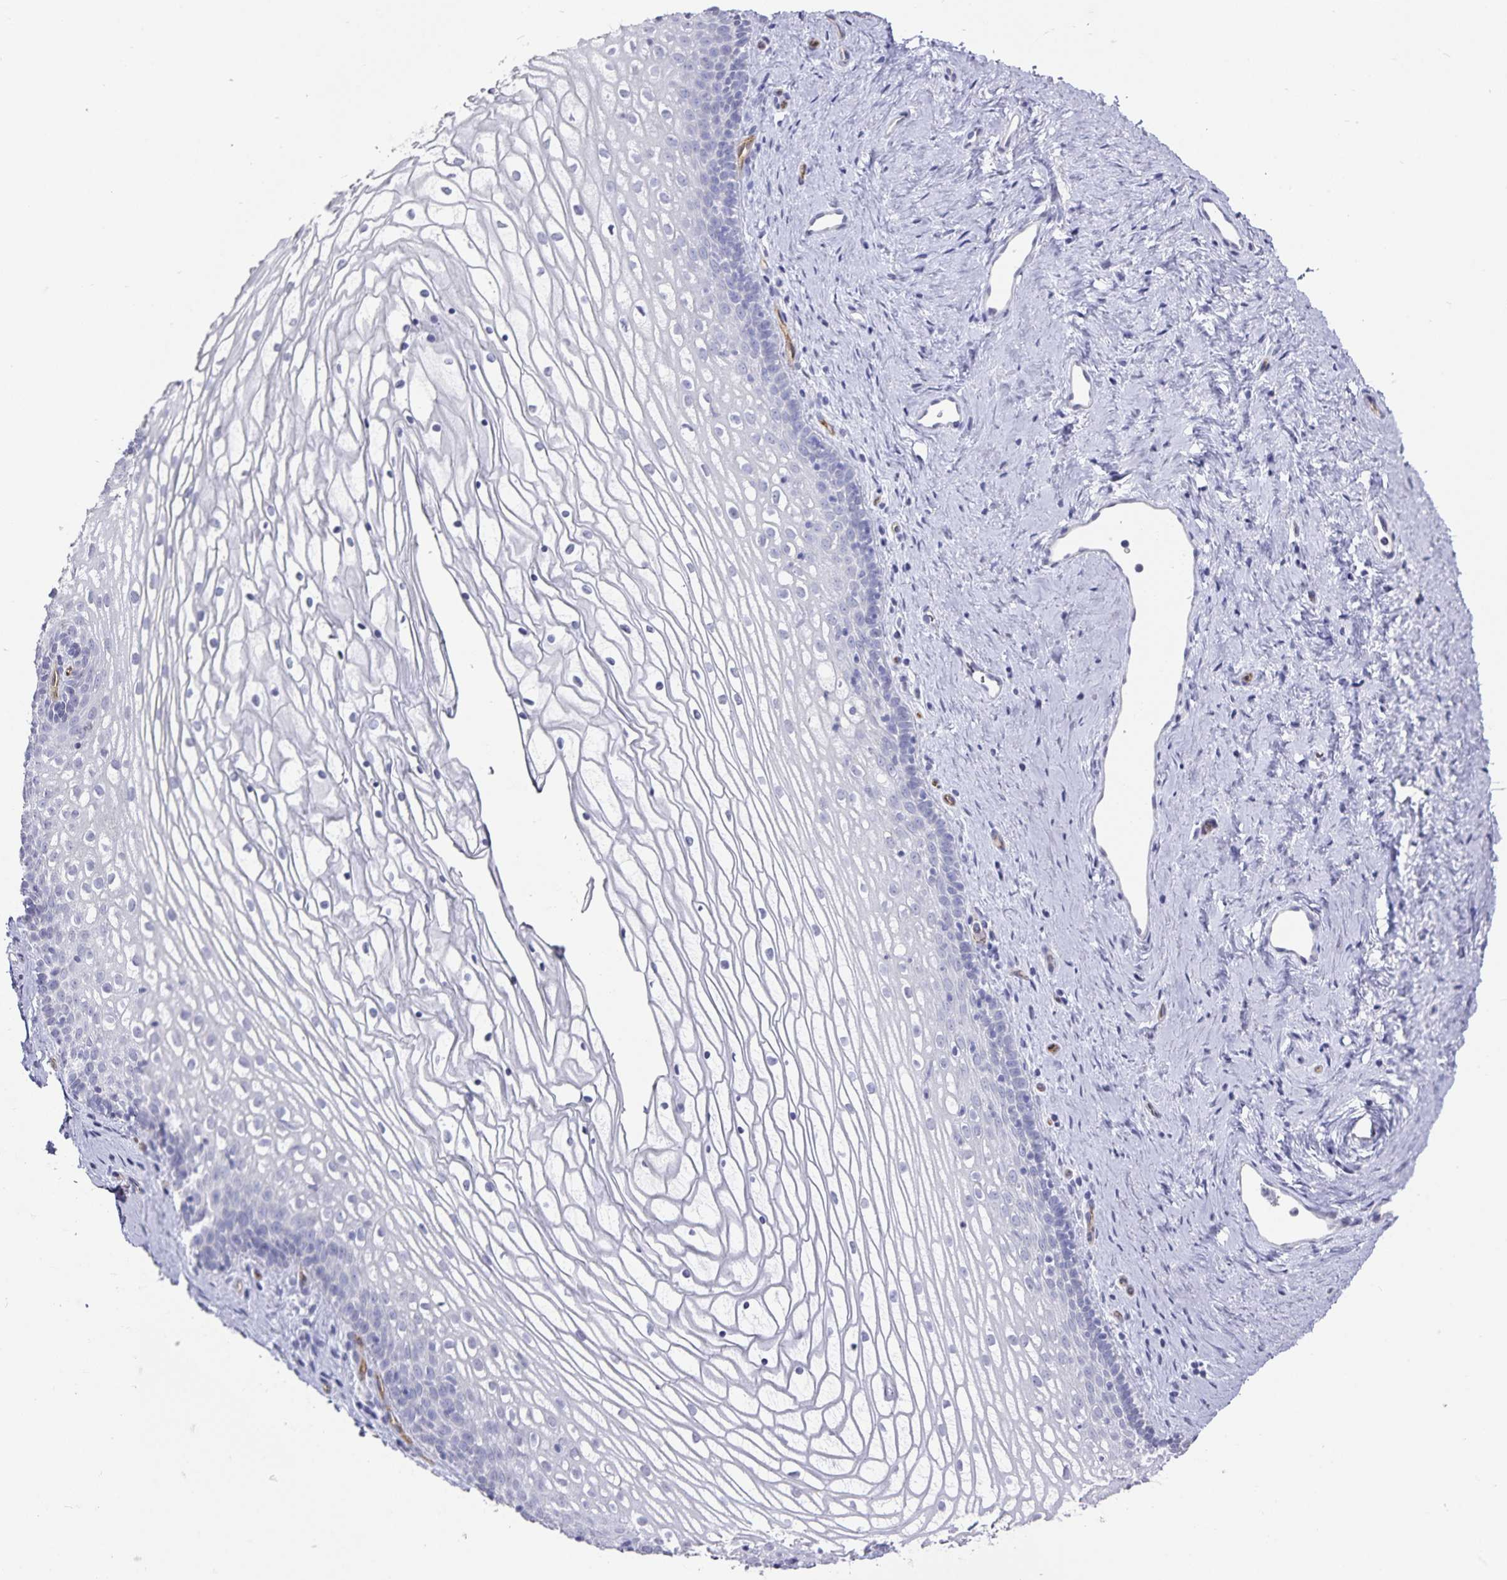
{"staining": {"intensity": "negative", "quantity": "none", "location": "none"}, "tissue": "vagina", "cell_type": "Squamous epithelial cells", "image_type": "normal", "snomed": [{"axis": "morphology", "description": "Normal tissue, NOS"}, {"axis": "topography", "description": "Vagina"}], "caption": "Immunohistochemical staining of benign human vagina reveals no significant positivity in squamous epithelial cells. (DAB (3,3'-diaminobenzidine) immunohistochemistry (IHC), high magnification).", "gene": "PODXL", "patient": {"sex": "female", "age": 45}}